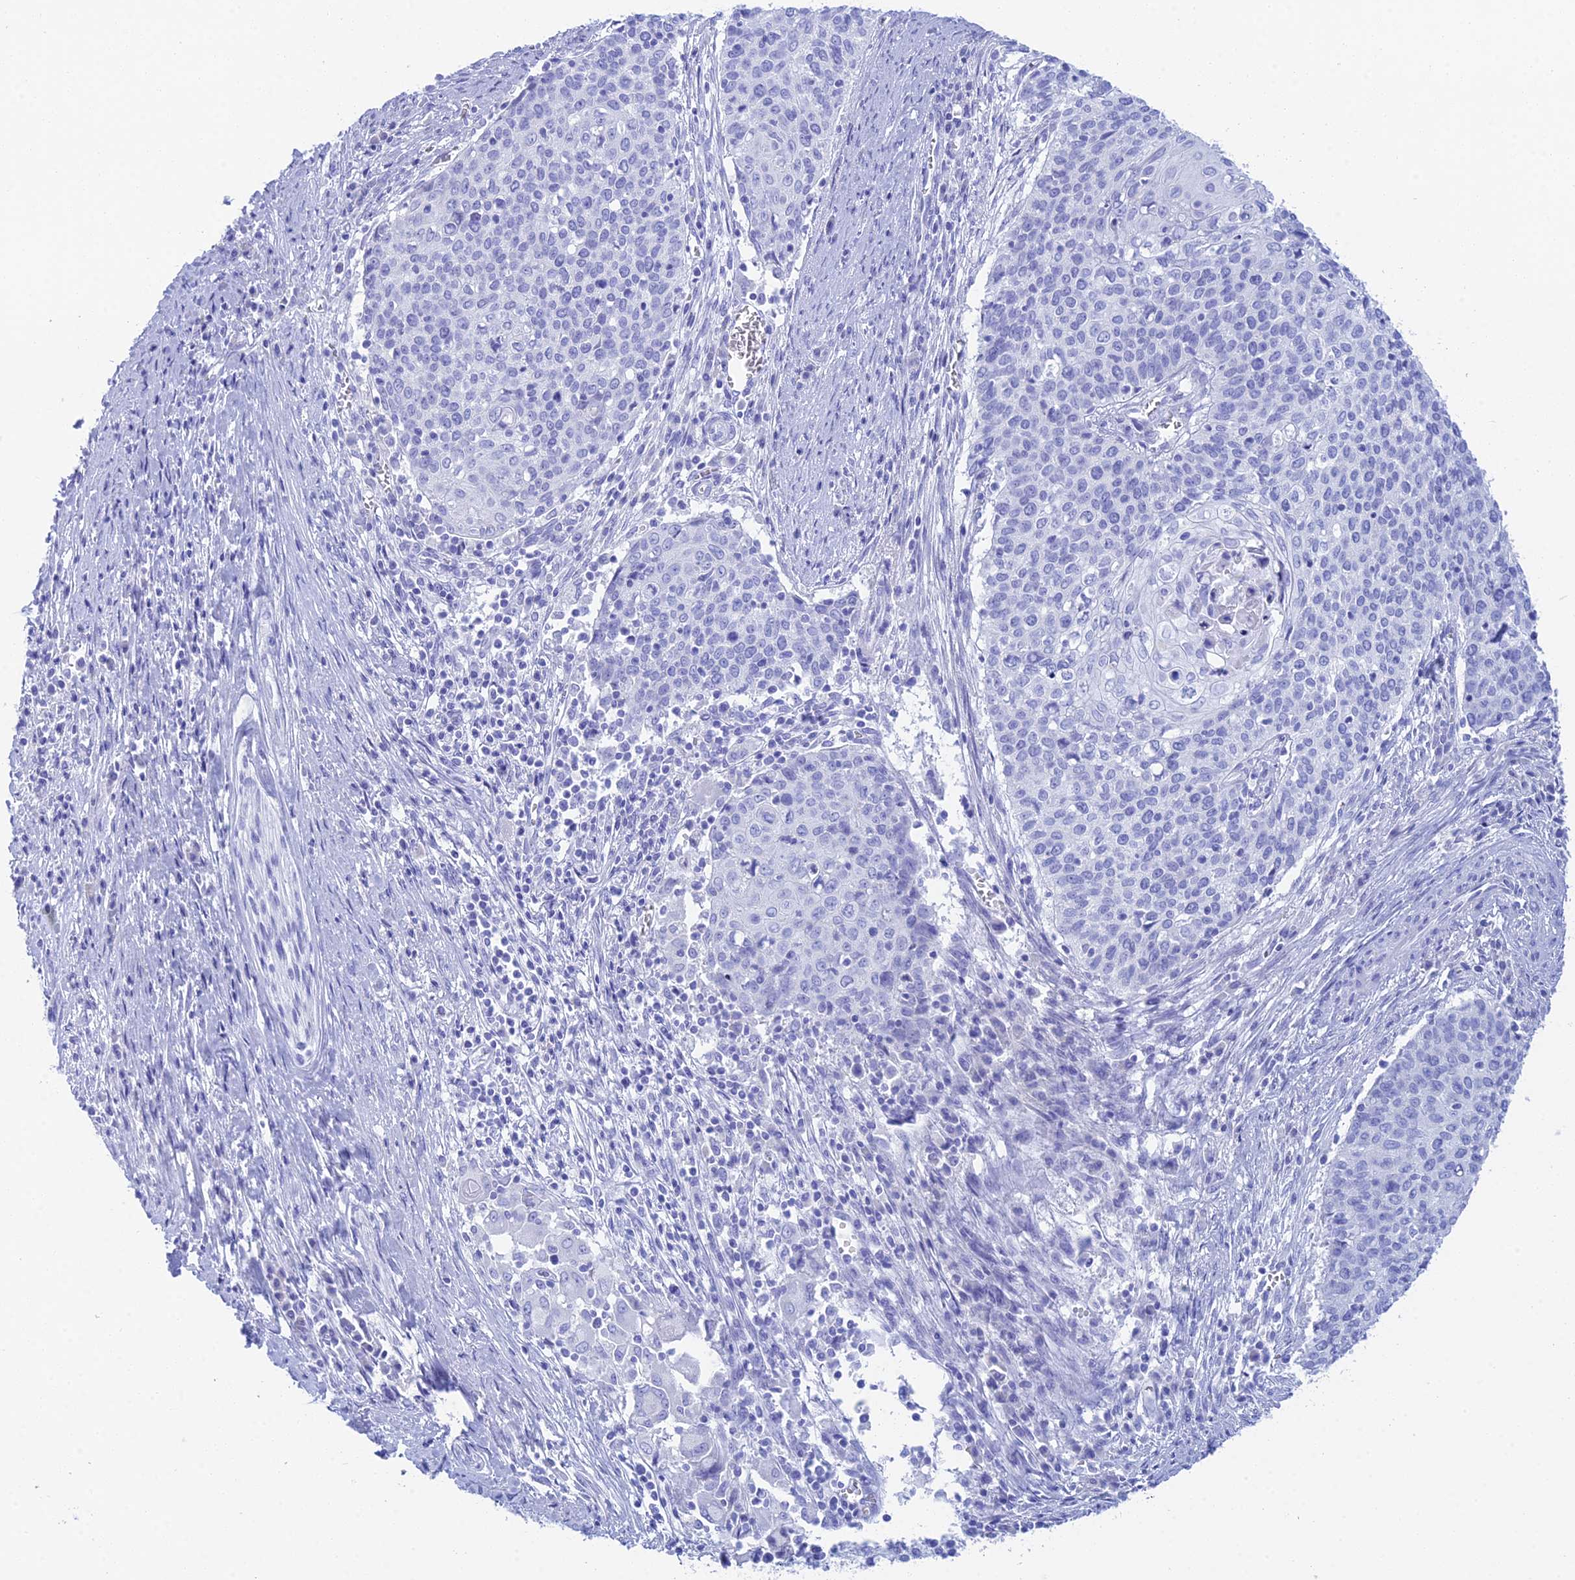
{"staining": {"intensity": "negative", "quantity": "none", "location": "none"}, "tissue": "cervical cancer", "cell_type": "Tumor cells", "image_type": "cancer", "snomed": [{"axis": "morphology", "description": "Squamous cell carcinoma, NOS"}, {"axis": "topography", "description": "Cervix"}], "caption": "DAB (3,3'-diaminobenzidine) immunohistochemical staining of human cervical squamous cell carcinoma demonstrates no significant staining in tumor cells.", "gene": "REG1A", "patient": {"sex": "female", "age": 39}}